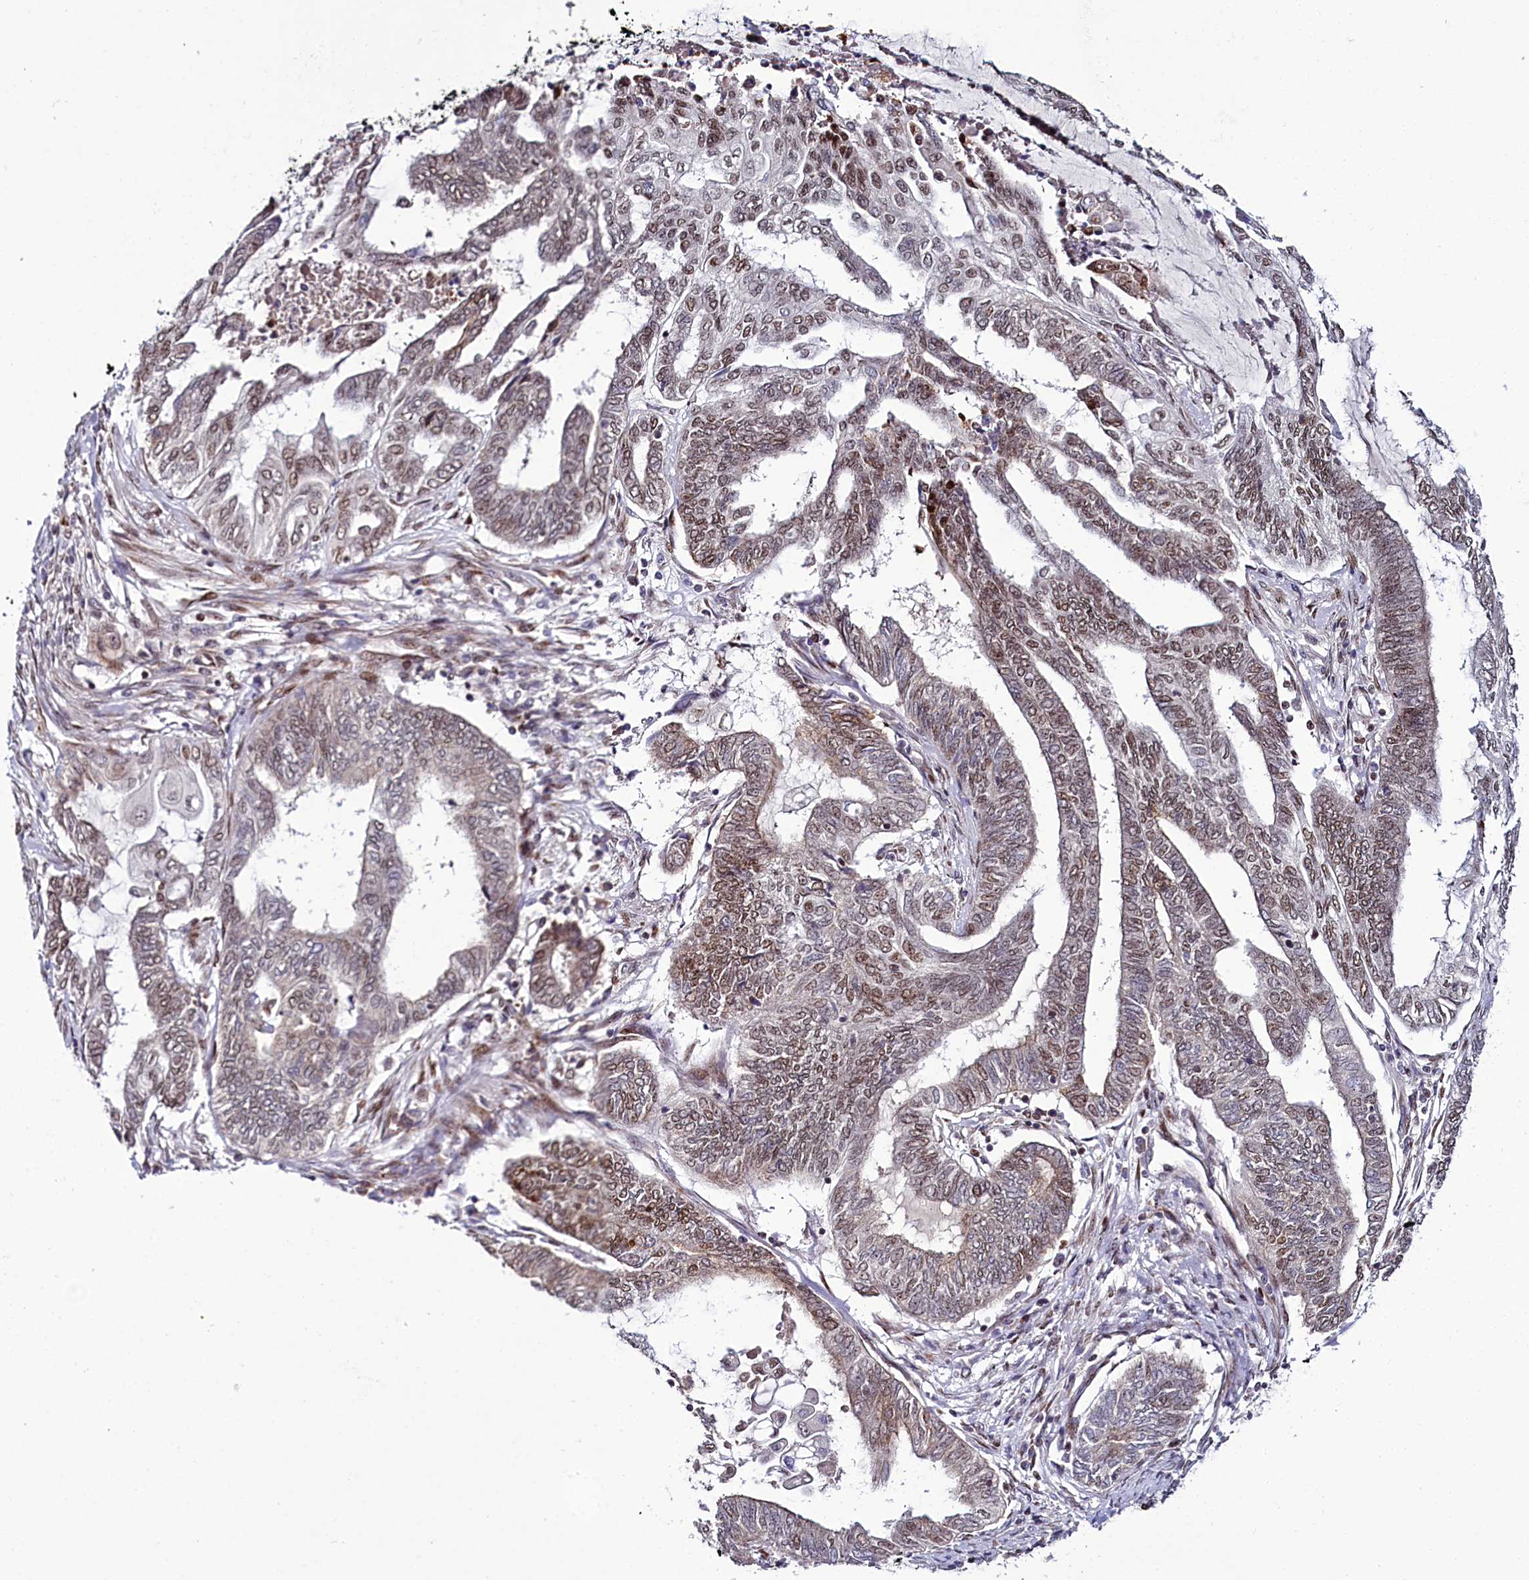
{"staining": {"intensity": "moderate", "quantity": ">75%", "location": "nuclear"}, "tissue": "endometrial cancer", "cell_type": "Tumor cells", "image_type": "cancer", "snomed": [{"axis": "morphology", "description": "Adenocarcinoma, NOS"}, {"axis": "topography", "description": "Uterus"}, {"axis": "topography", "description": "Endometrium"}], "caption": "Protein expression by immunohistochemistry (IHC) displays moderate nuclear positivity in about >75% of tumor cells in endometrial adenocarcinoma.", "gene": "TCOF1", "patient": {"sex": "female", "age": 70}}